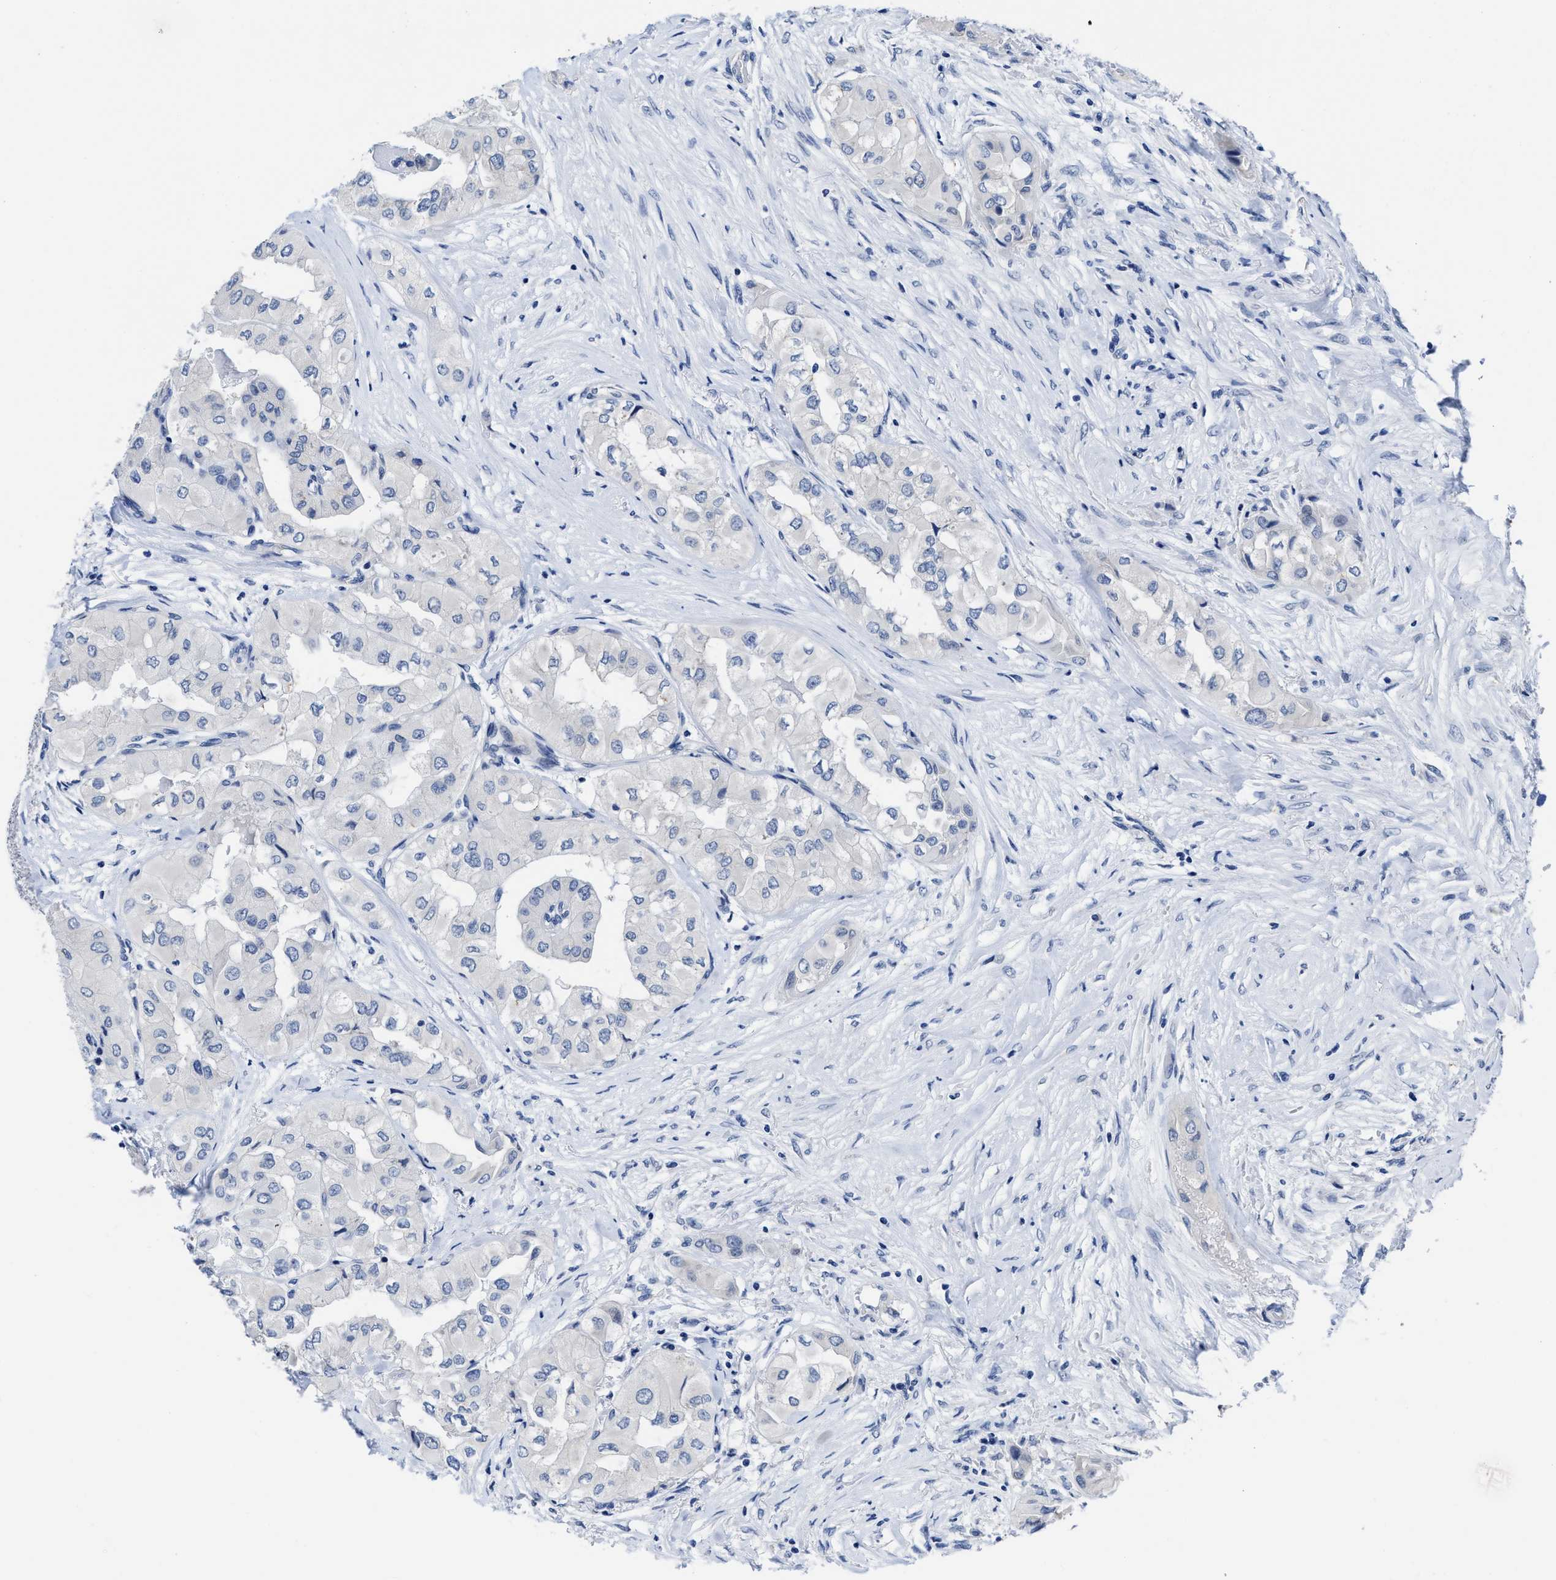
{"staining": {"intensity": "negative", "quantity": "none", "location": "none"}, "tissue": "thyroid cancer", "cell_type": "Tumor cells", "image_type": "cancer", "snomed": [{"axis": "morphology", "description": "Papillary adenocarcinoma, NOS"}, {"axis": "topography", "description": "Thyroid gland"}], "caption": "This is an IHC micrograph of thyroid cancer (papillary adenocarcinoma). There is no positivity in tumor cells.", "gene": "HOOK1", "patient": {"sex": "female", "age": 59}}